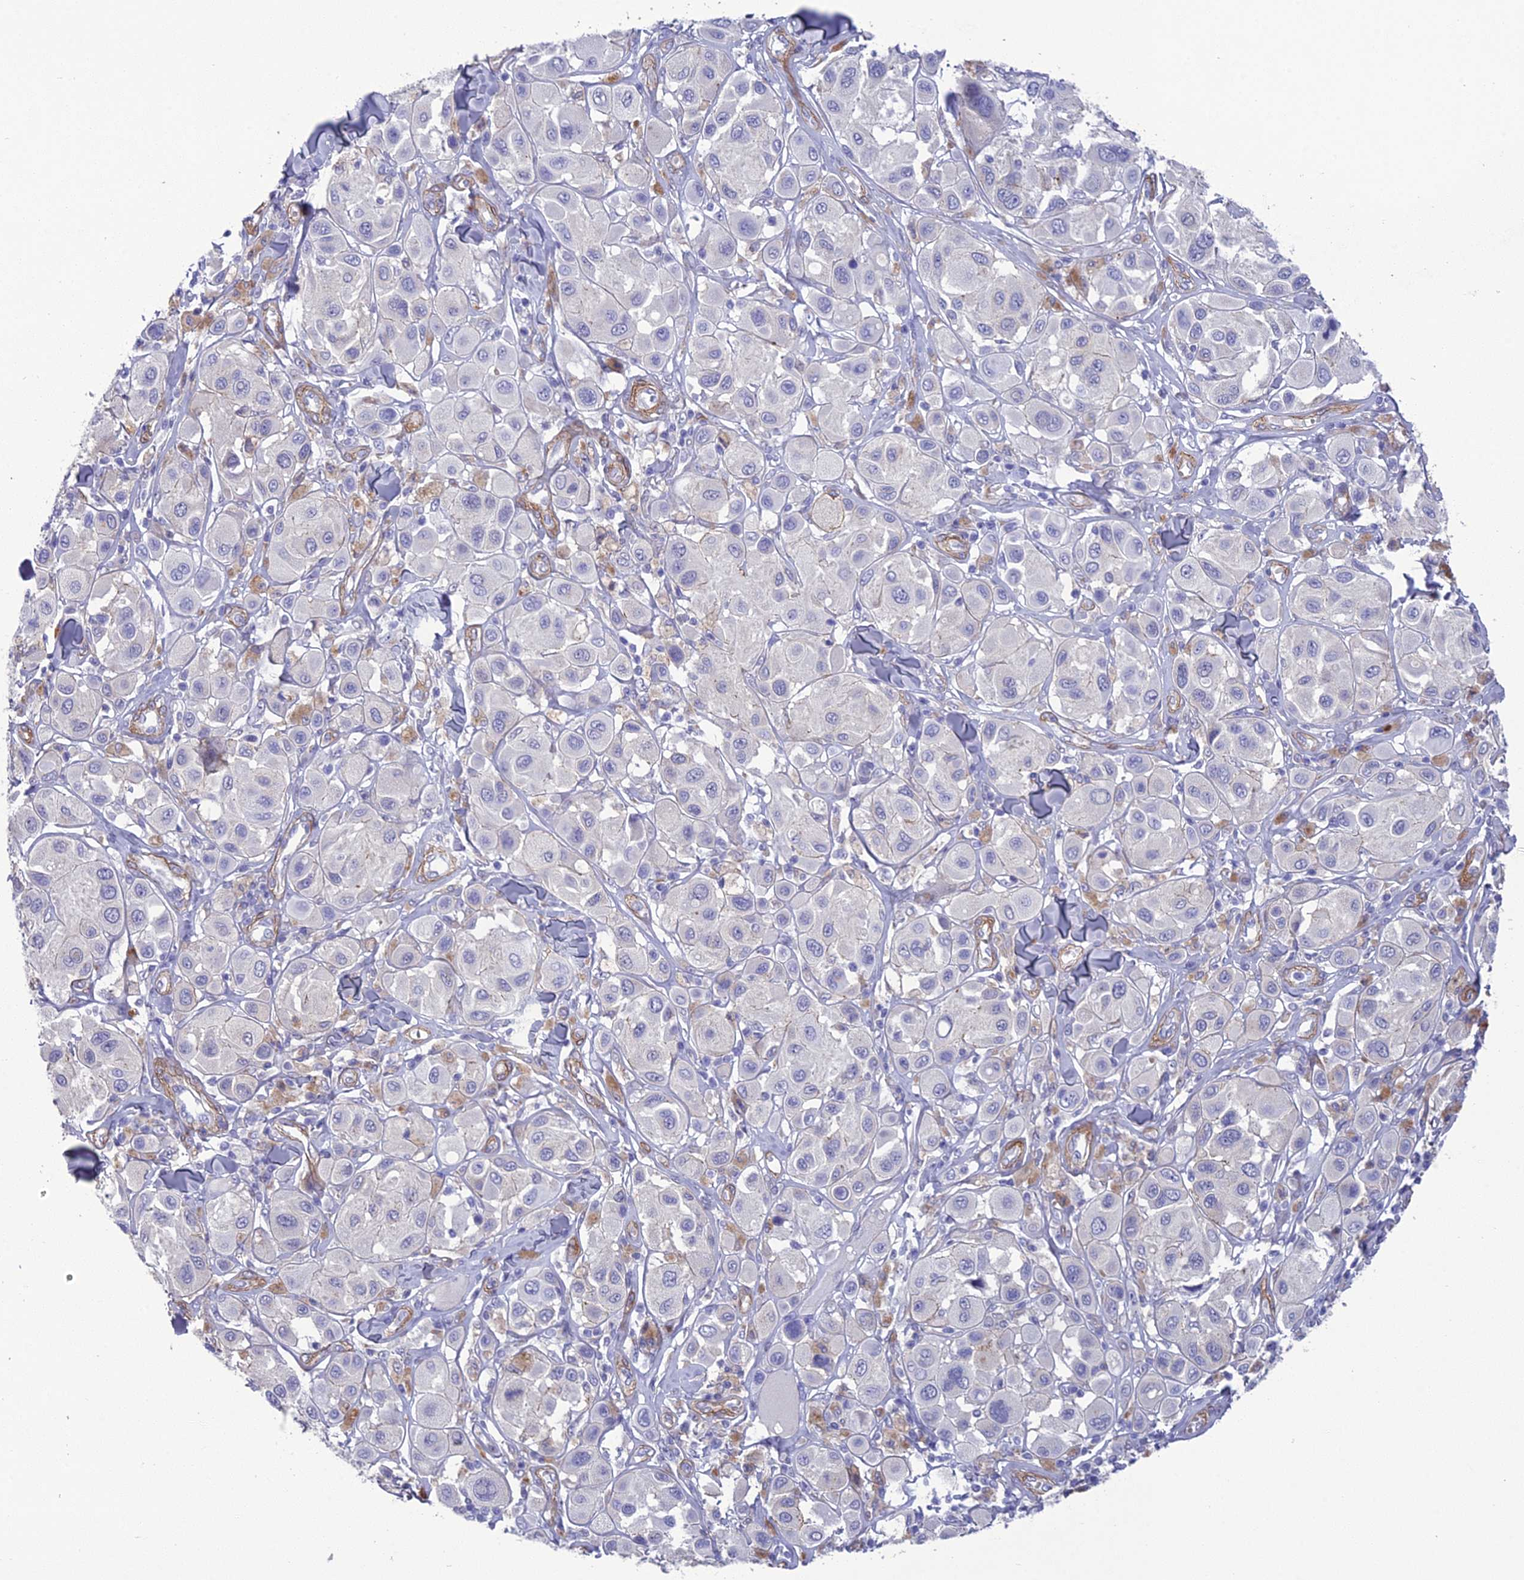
{"staining": {"intensity": "negative", "quantity": "none", "location": "none"}, "tissue": "melanoma", "cell_type": "Tumor cells", "image_type": "cancer", "snomed": [{"axis": "morphology", "description": "Malignant melanoma, Metastatic site"}, {"axis": "topography", "description": "Skin"}], "caption": "IHC of malignant melanoma (metastatic site) exhibits no expression in tumor cells.", "gene": "TNS1", "patient": {"sex": "male", "age": 41}}